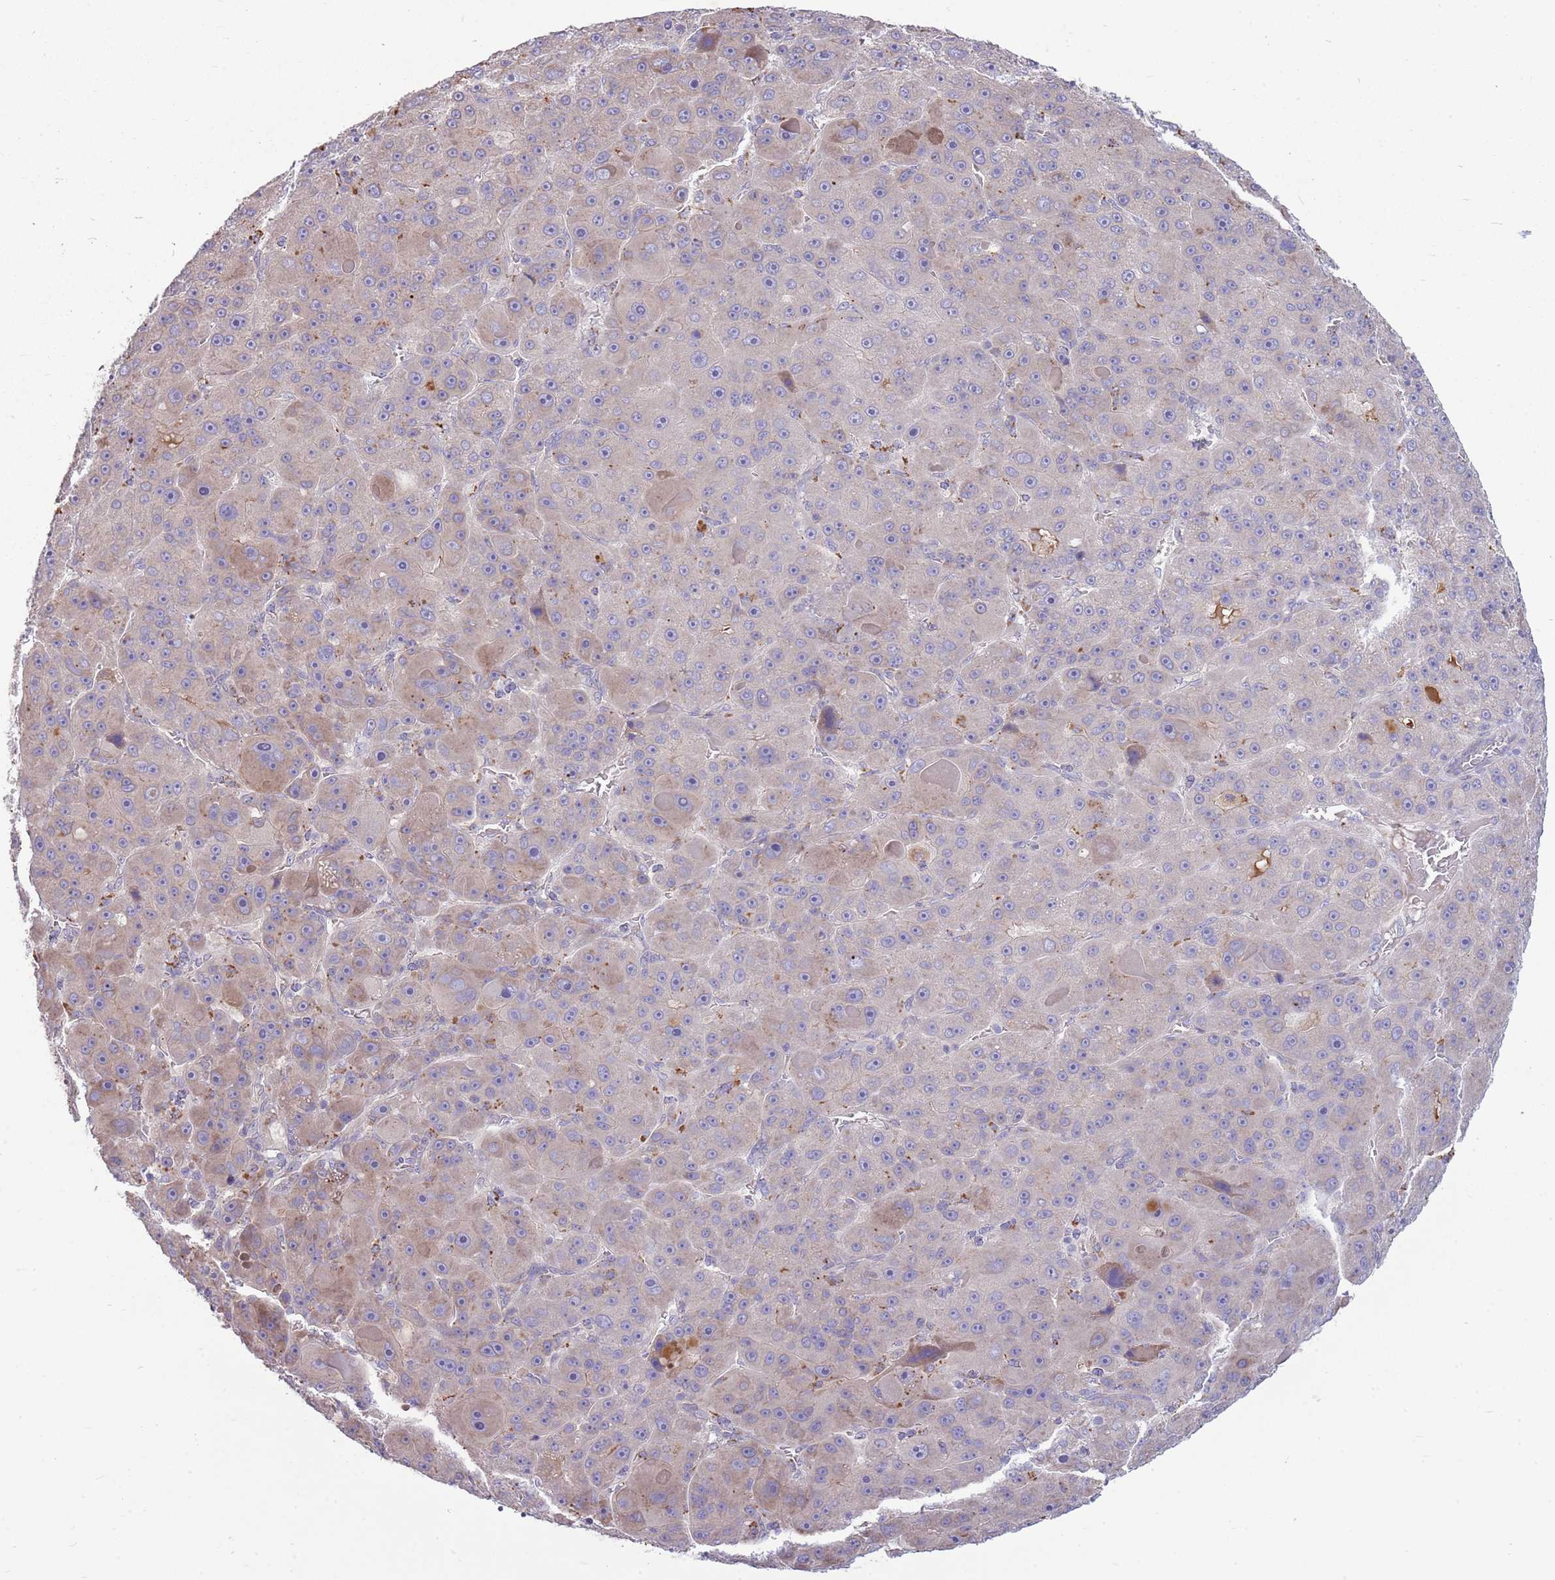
{"staining": {"intensity": "moderate", "quantity": "<25%", "location": "cytoplasmic/membranous"}, "tissue": "liver cancer", "cell_type": "Tumor cells", "image_type": "cancer", "snomed": [{"axis": "morphology", "description": "Carcinoma, Hepatocellular, NOS"}, {"axis": "topography", "description": "Liver"}], "caption": "Immunohistochemistry histopathology image of neoplastic tissue: liver cancer (hepatocellular carcinoma) stained using IHC demonstrates low levels of moderate protein expression localized specifically in the cytoplasmic/membranous of tumor cells, appearing as a cytoplasmic/membranous brown color.", "gene": "PPP1R27", "patient": {"sex": "male", "age": 76}}